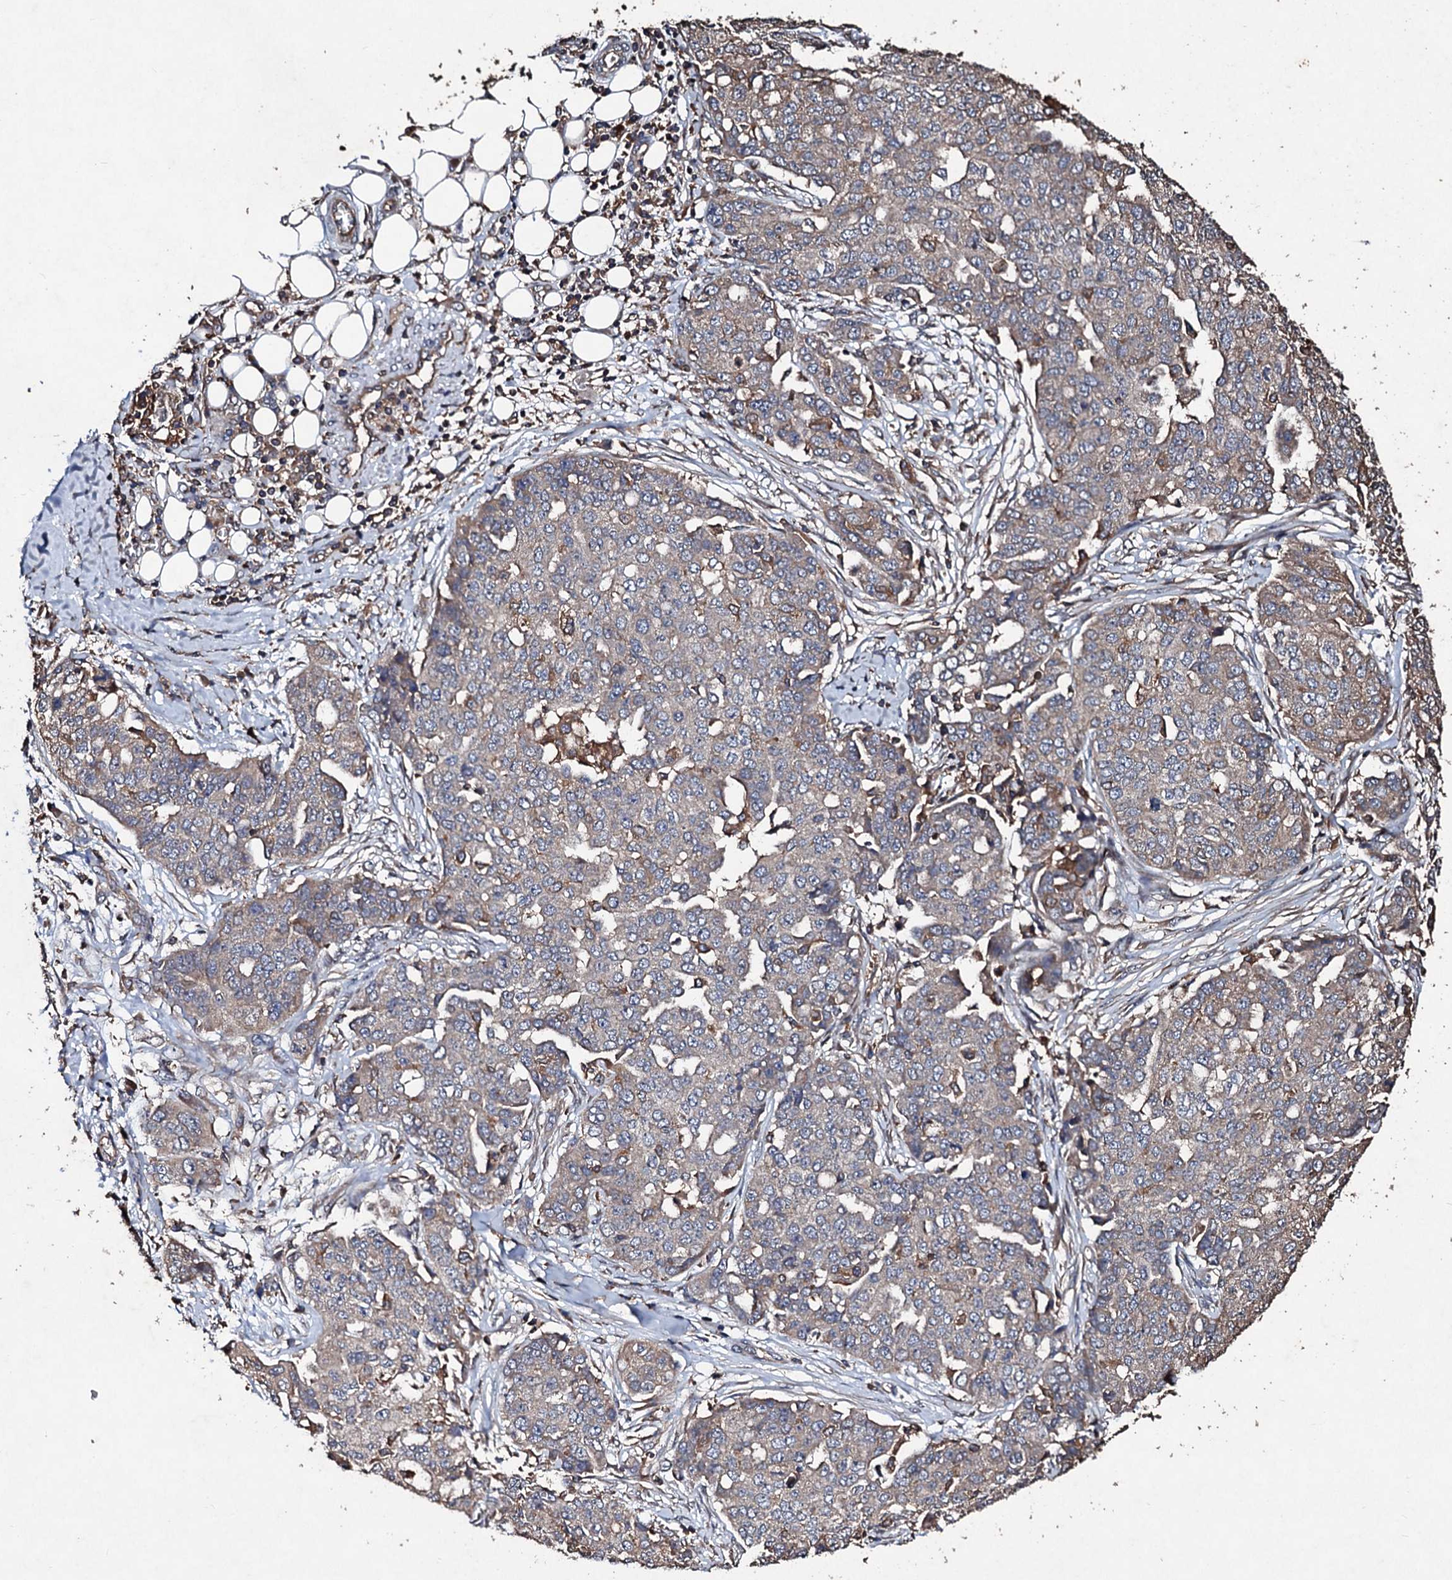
{"staining": {"intensity": "weak", "quantity": "<25%", "location": "cytoplasmic/membranous"}, "tissue": "ovarian cancer", "cell_type": "Tumor cells", "image_type": "cancer", "snomed": [{"axis": "morphology", "description": "Cystadenocarcinoma, serous, NOS"}, {"axis": "topography", "description": "Soft tissue"}, {"axis": "topography", "description": "Ovary"}], "caption": "DAB (3,3'-diaminobenzidine) immunohistochemical staining of human ovarian cancer (serous cystadenocarcinoma) exhibits no significant expression in tumor cells.", "gene": "KERA", "patient": {"sex": "female", "age": 57}}